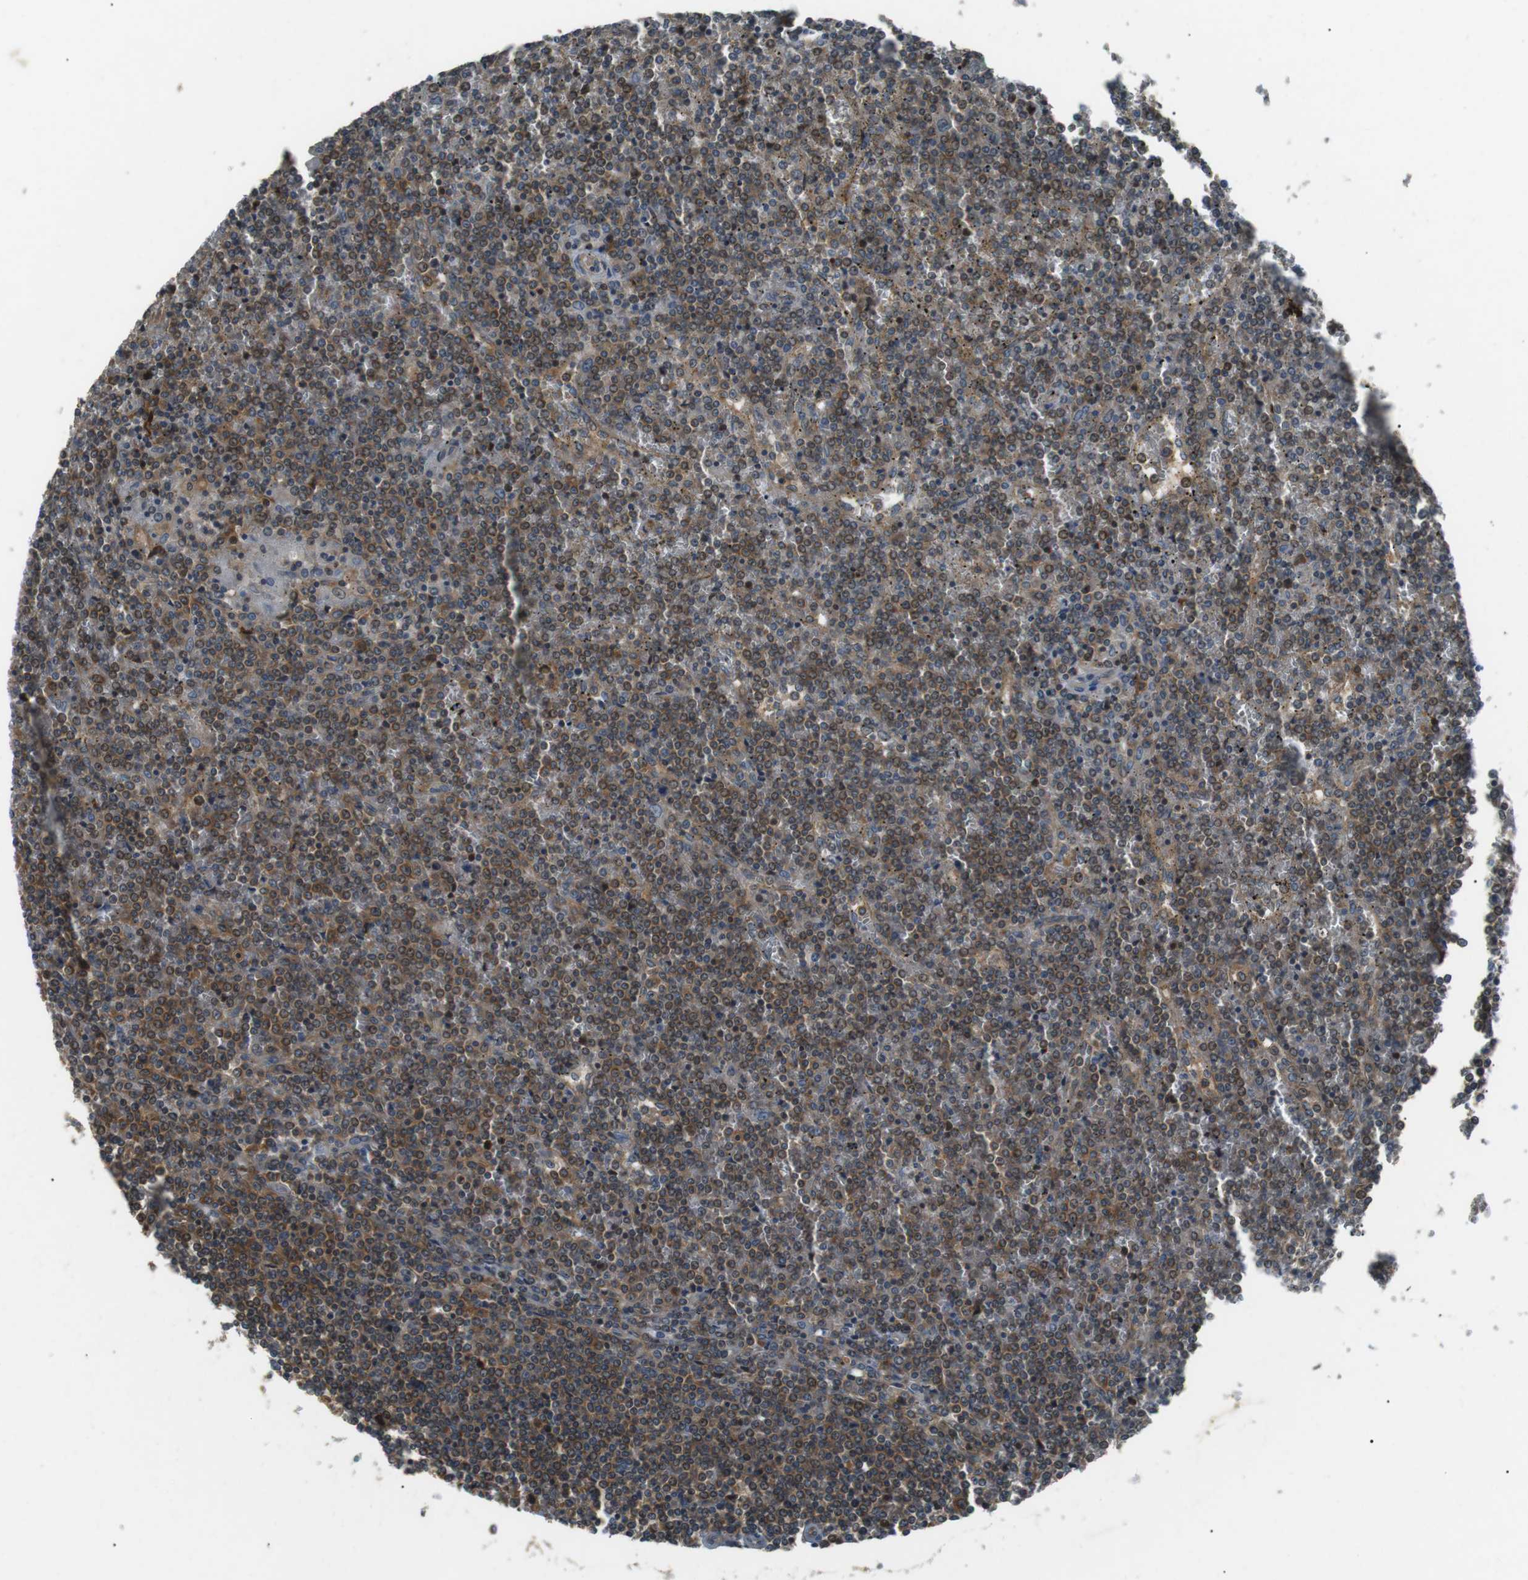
{"staining": {"intensity": "moderate", "quantity": "25%-75%", "location": "cytoplasmic/membranous"}, "tissue": "lymphoma", "cell_type": "Tumor cells", "image_type": "cancer", "snomed": [{"axis": "morphology", "description": "Malignant lymphoma, non-Hodgkin's type, Low grade"}, {"axis": "topography", "description": "Spleen"}], "caption": "Low-grade malignant lymphoma, non-Hodgkin's type stained with DAB immunohistochemistry demonstrates medium levels of moderate cytoplasmic/membranous staining in about 25%-75% of tumor cells.", "gene": "GPR161", "patient": {"sex": "female", "age": 19}}